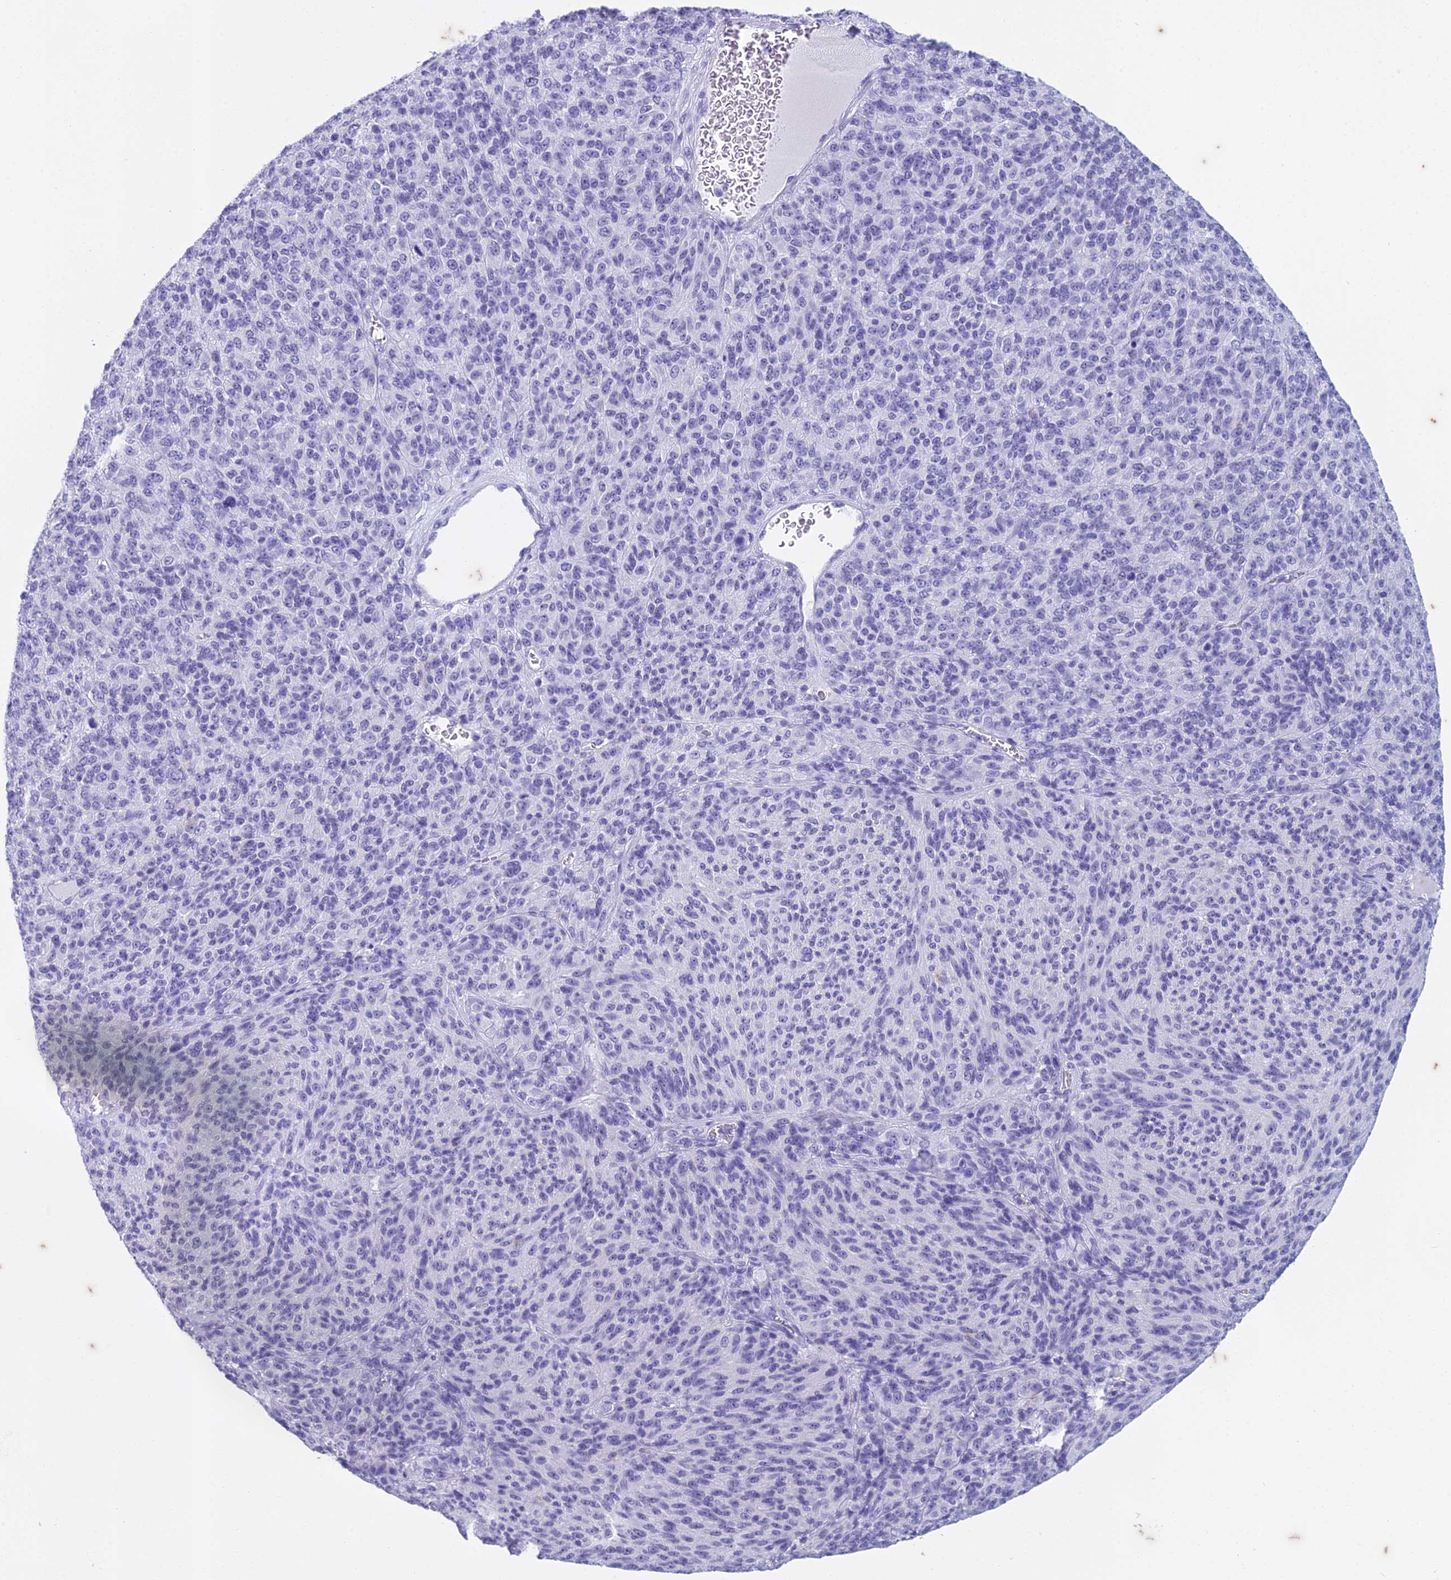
{"staining": {"intensity": "negative", "quantity": "none", "location": "none"}, "tissue": "melanoma", "cell_type": "Tumor cells", "image_type": "cancer", "snomed": [{"axis": "morphology", "description": "Malignant melanoma, Metastatic site"}, {"axis": "topography", "description": "Brain"}], "caption": "IHC of human melanoma shows no expression in tumor cells.", "gene": "HMGB4", "patient": {"sex": "female", "age": 56}}